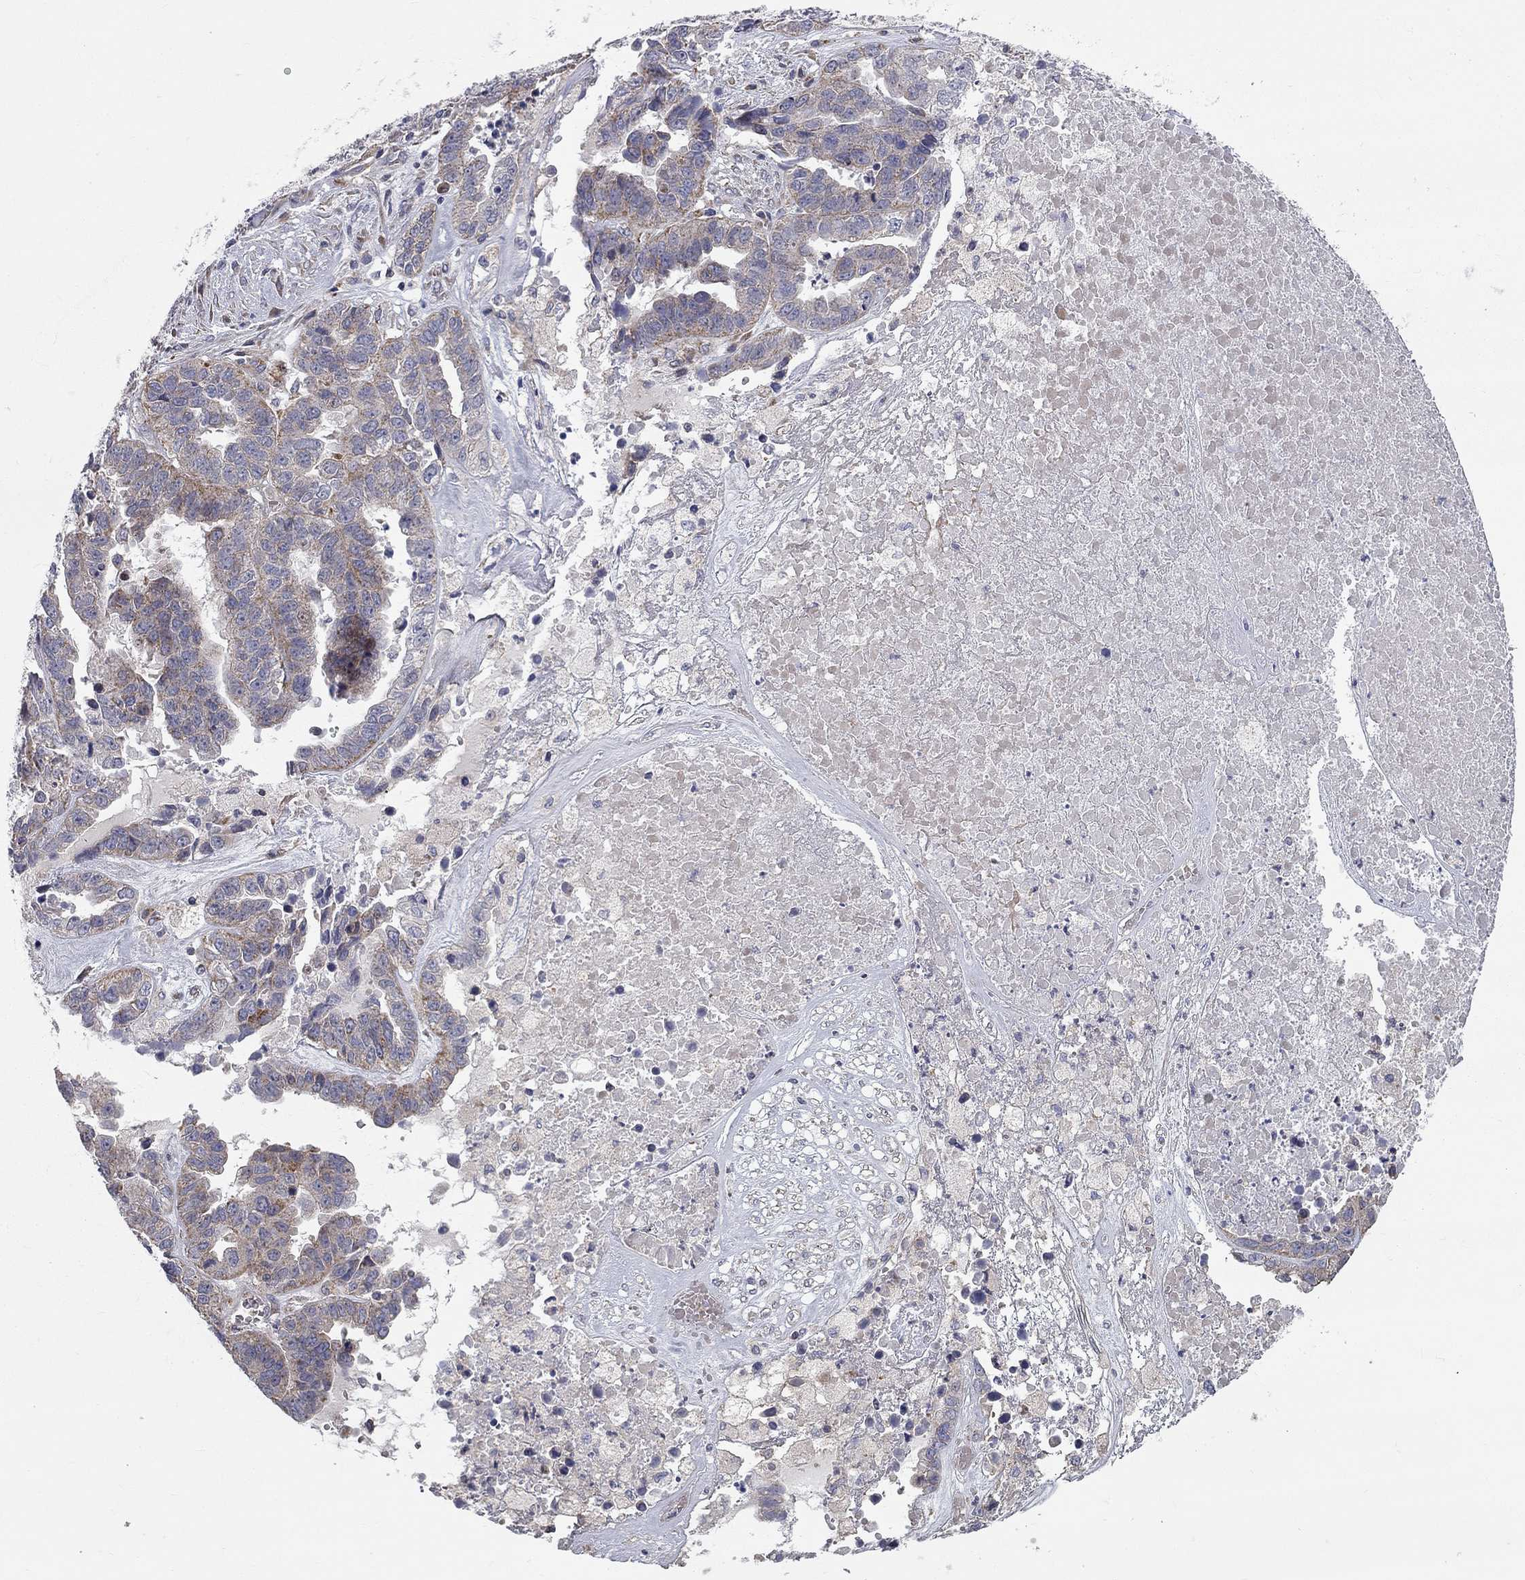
{"staining": {"intensity": "moderate", "quantity": "<25%", "location": "cytoplasmic/membranous"}, "tissue": "ovarian cancer", "cell_type": "Tumor cells", "image_type": "cancer", "snomed": [{"axis": "morphology", "description": "Cystadenocarcinoma, serous, NOS"}, {"axis": "topography", "description": "Ovary"}], "caption": "Human ovarian cancer stained with a brown dye reveals moderate cytoplasmic/membranous positive expression in about <25% of tumor cells.", "gene": "KANSL1L", "patient": {"sex": "female", "age": 87}}